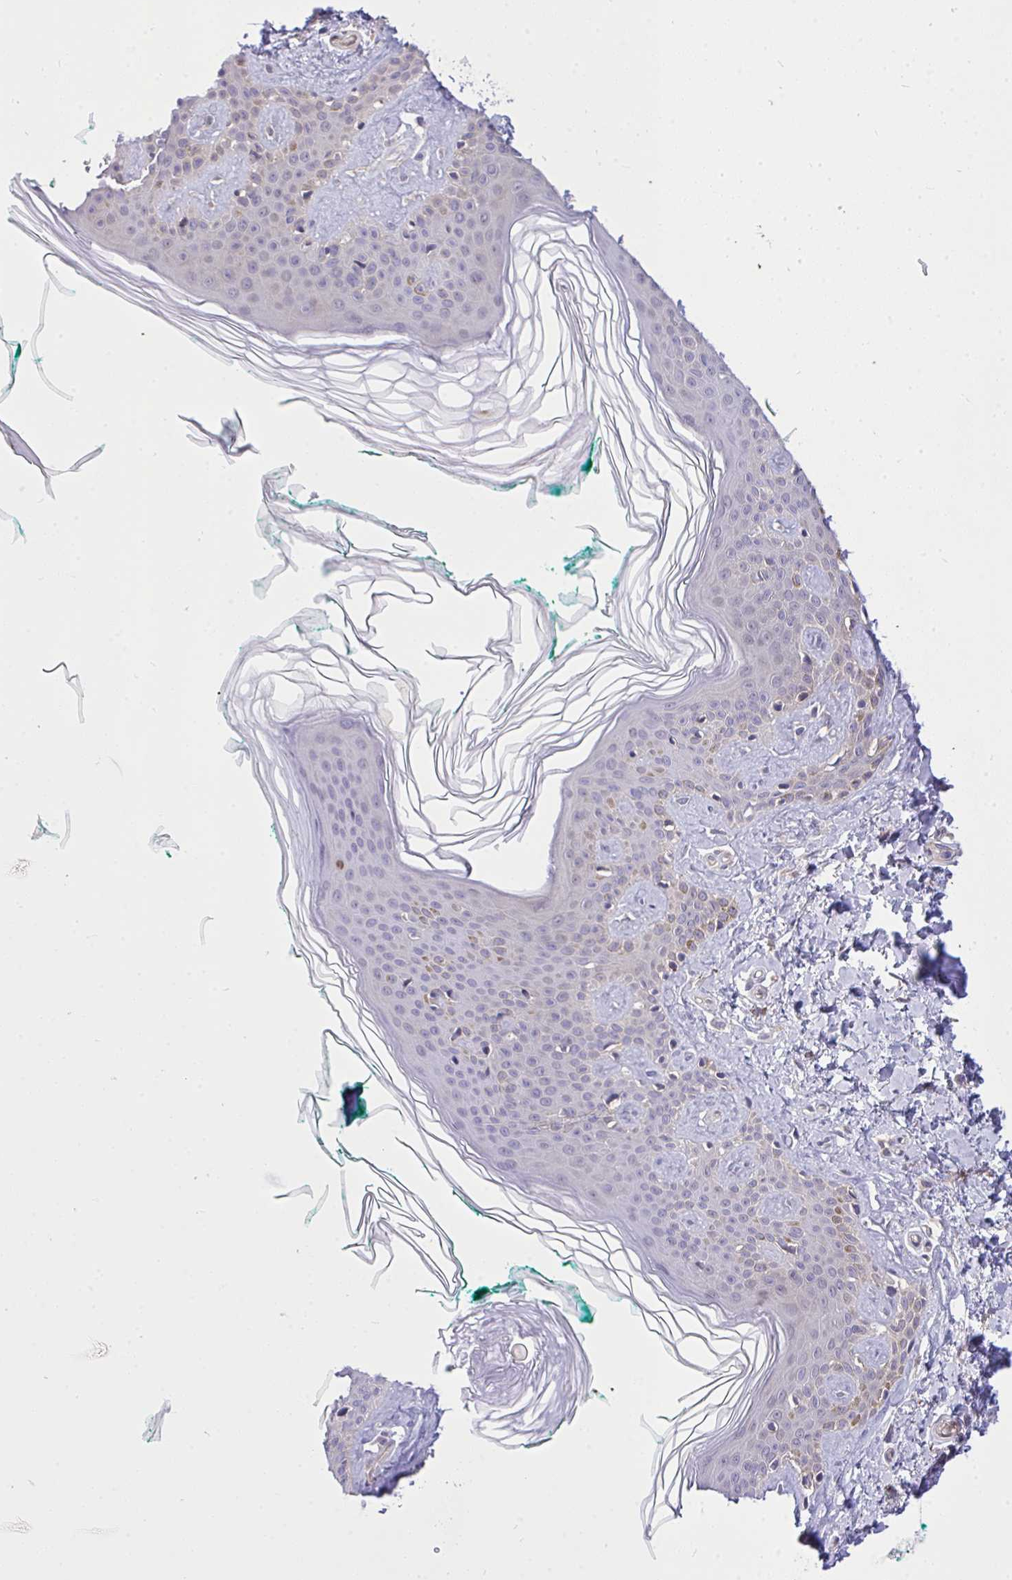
{"staining": {"intensity": "negative", "quantity": "none", "location": "none"}, "tissue": "skin", "cell_type": "Fibroblasts", "image_type": "normal", "snomed": [{"axis": "morphology", "description": "Normal tissue, NOS"}, {"axis": "topography", "description": "Skin"}, {"axis": "topography", "description": "Peripheral nerve tissue"}], "caption": "A photomicrograph of skin stained for a protein reveals no brown staining in fibroblasts. The staining is performed using DAB (3,3'-diaminobenzidine) brown chromogen with nuclei counter-stained in using hematoxylin.", "gene": "C19orf54", "patient": {"sex": "female", "age": 45}}